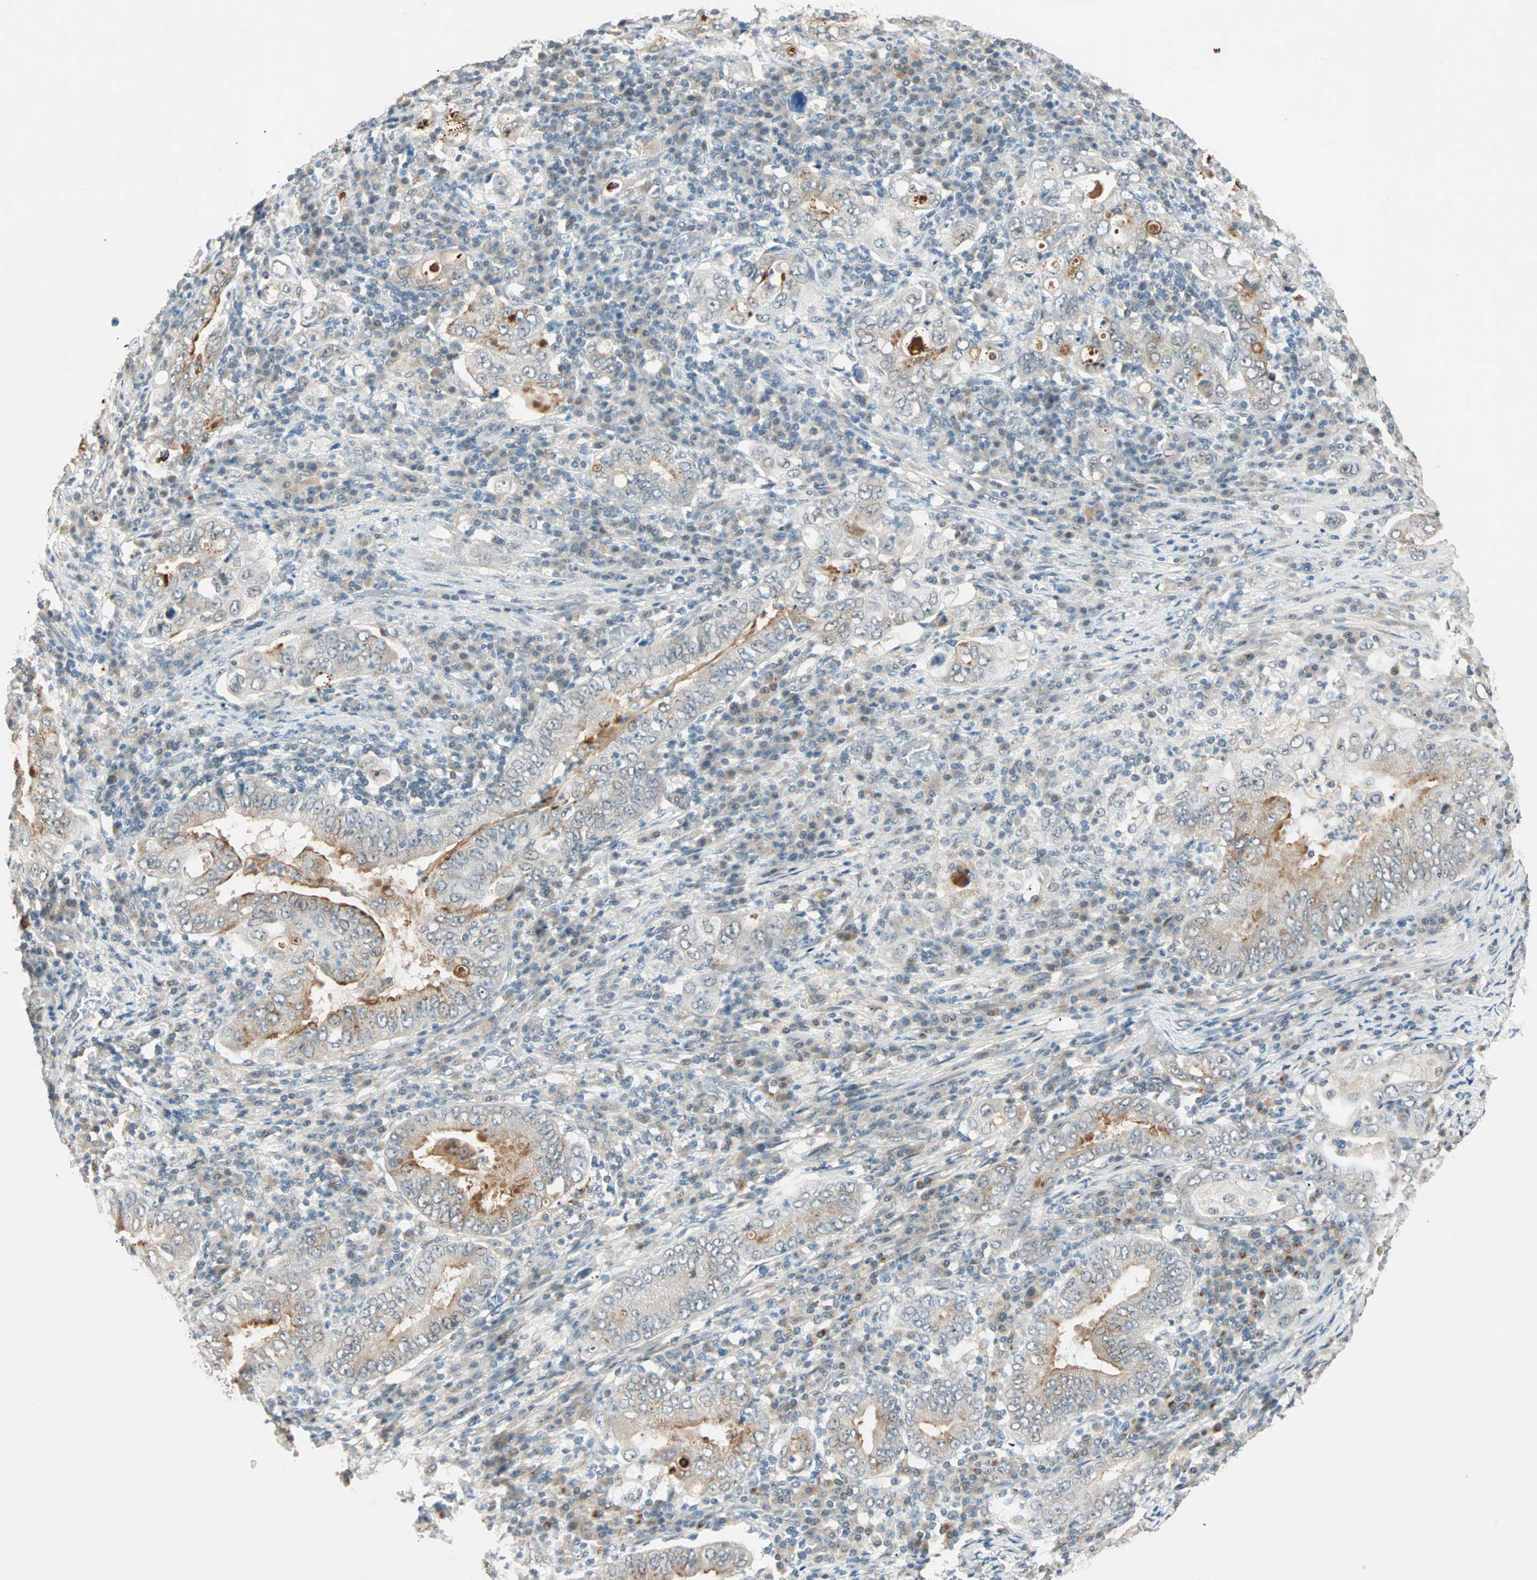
{"staining": {"intensity": "weak", "quantity": "<25%", "location": "cytoplasmic/membranous"}, "tissue": "stomach cancer", "cell_type": "Tumor cells", "image_type": "cancer", "snomed": [{"axis": "morphology", "description": "Normal tissue, NOS"}, {"axis": "morphology", "description": "Adenocarcinoma, NOS"}, {"axis": "topography", "description": "Esophagus"}, {"axis": "topography", "description": "Stomach, upper"}, {"axis": "topography", "description": "Peripheral nerve tissue"}], "caption": "Tumor cells are negative for brown protein staining in adenocarcinoma (stomach).", "gene": "PRDM2", "patient": {"sex": "male", "age": 62}}